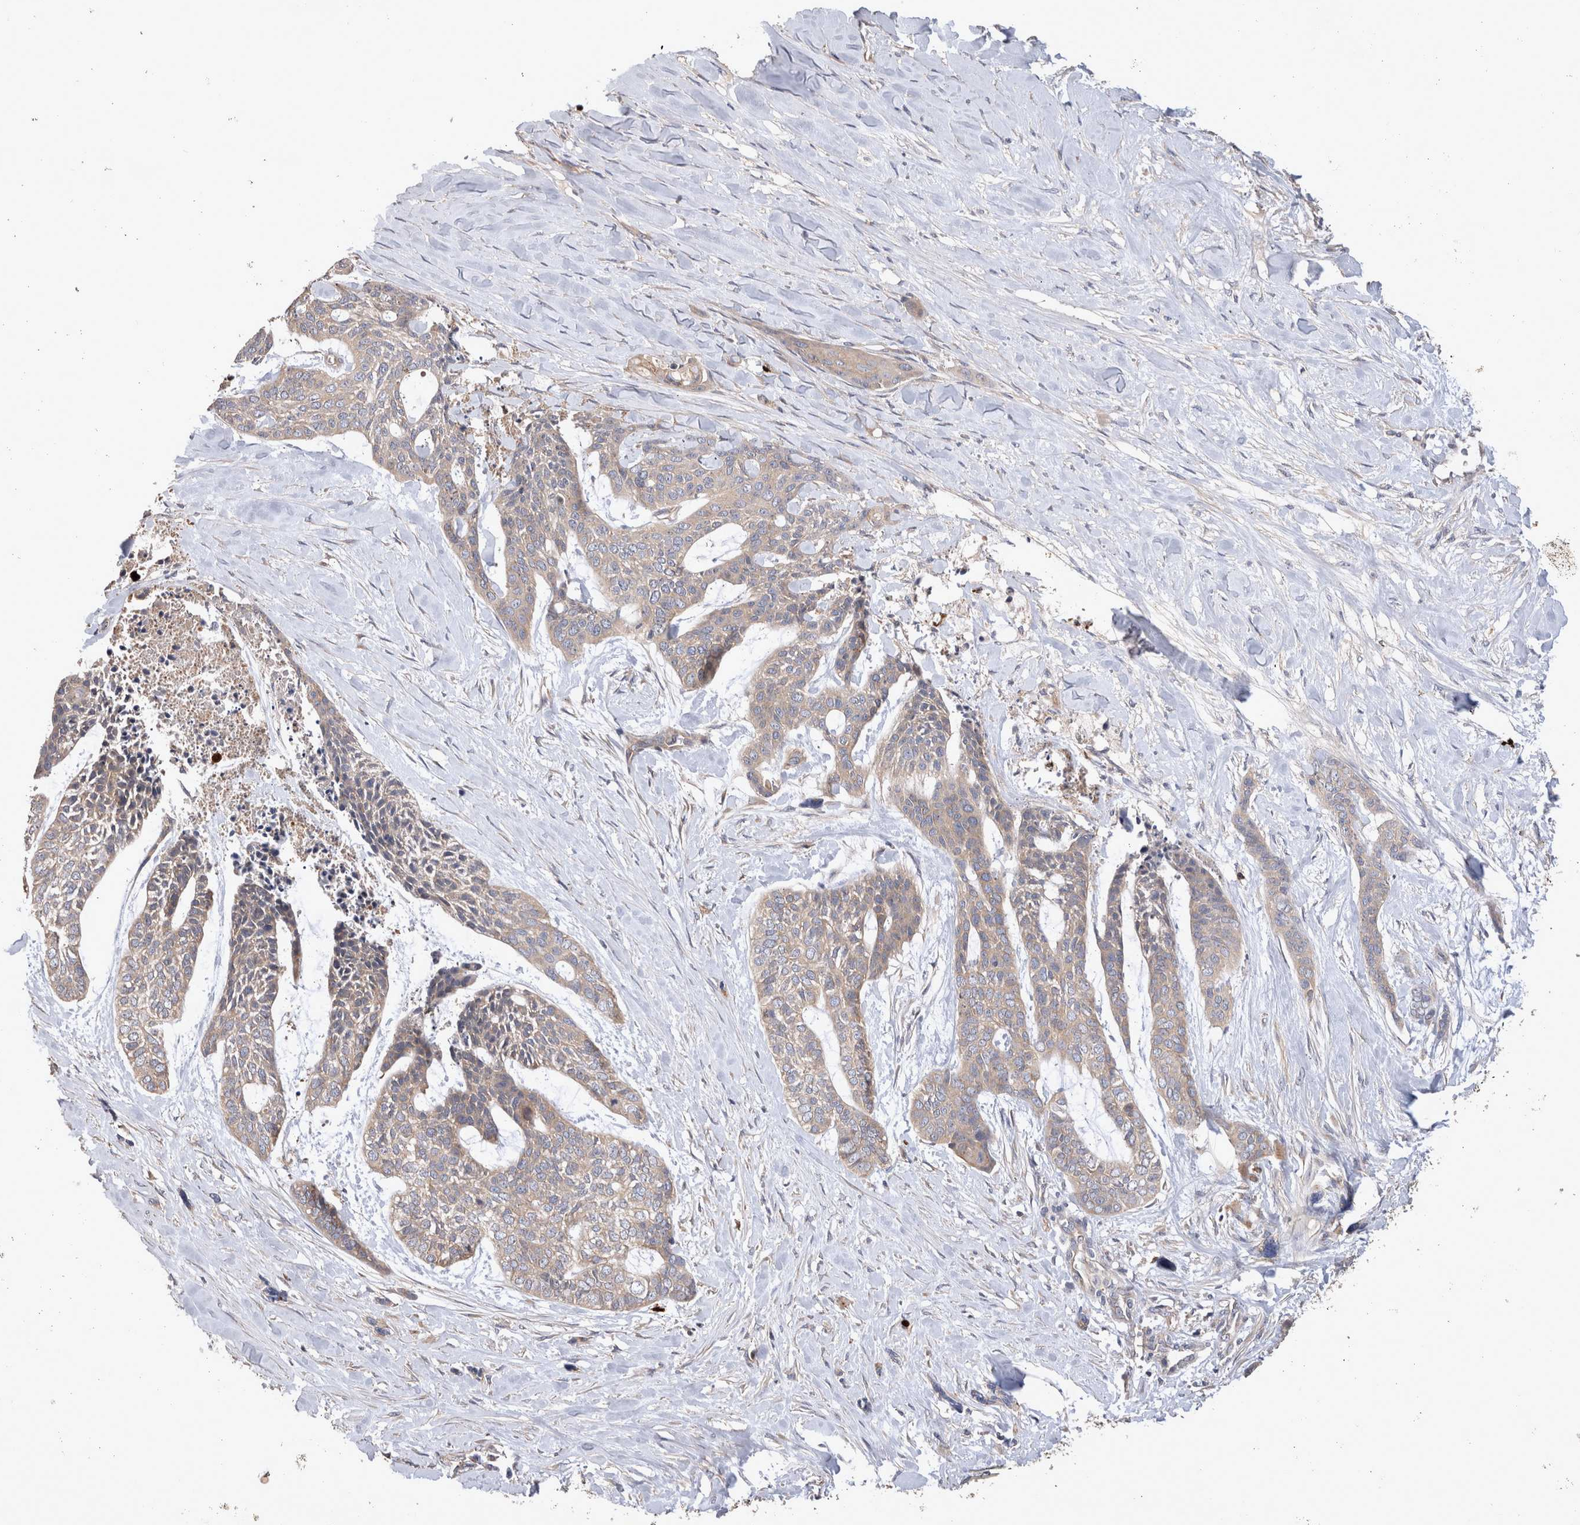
{"staining": {"intensity": "weak", "quantity": ">75%", "location": "cytoplasmic/membranous"}, "tissue": "skin cancer", "cell_type": "Tumor cells", "image_type": "cancer", "snomed": [{"axis": "morphology", "description": "Basal cell carcinoma"}, {"axis": "topography", "description": "Skin"}], "caption": "Immunohistochemical staining of human basal cell carcinoma (skin) exhibits weak cytoplasmic/membranous protein staining in about >75% of tumor cells.", "gene": "NXT2", "patient": {"sex": "female", "age": 64}}